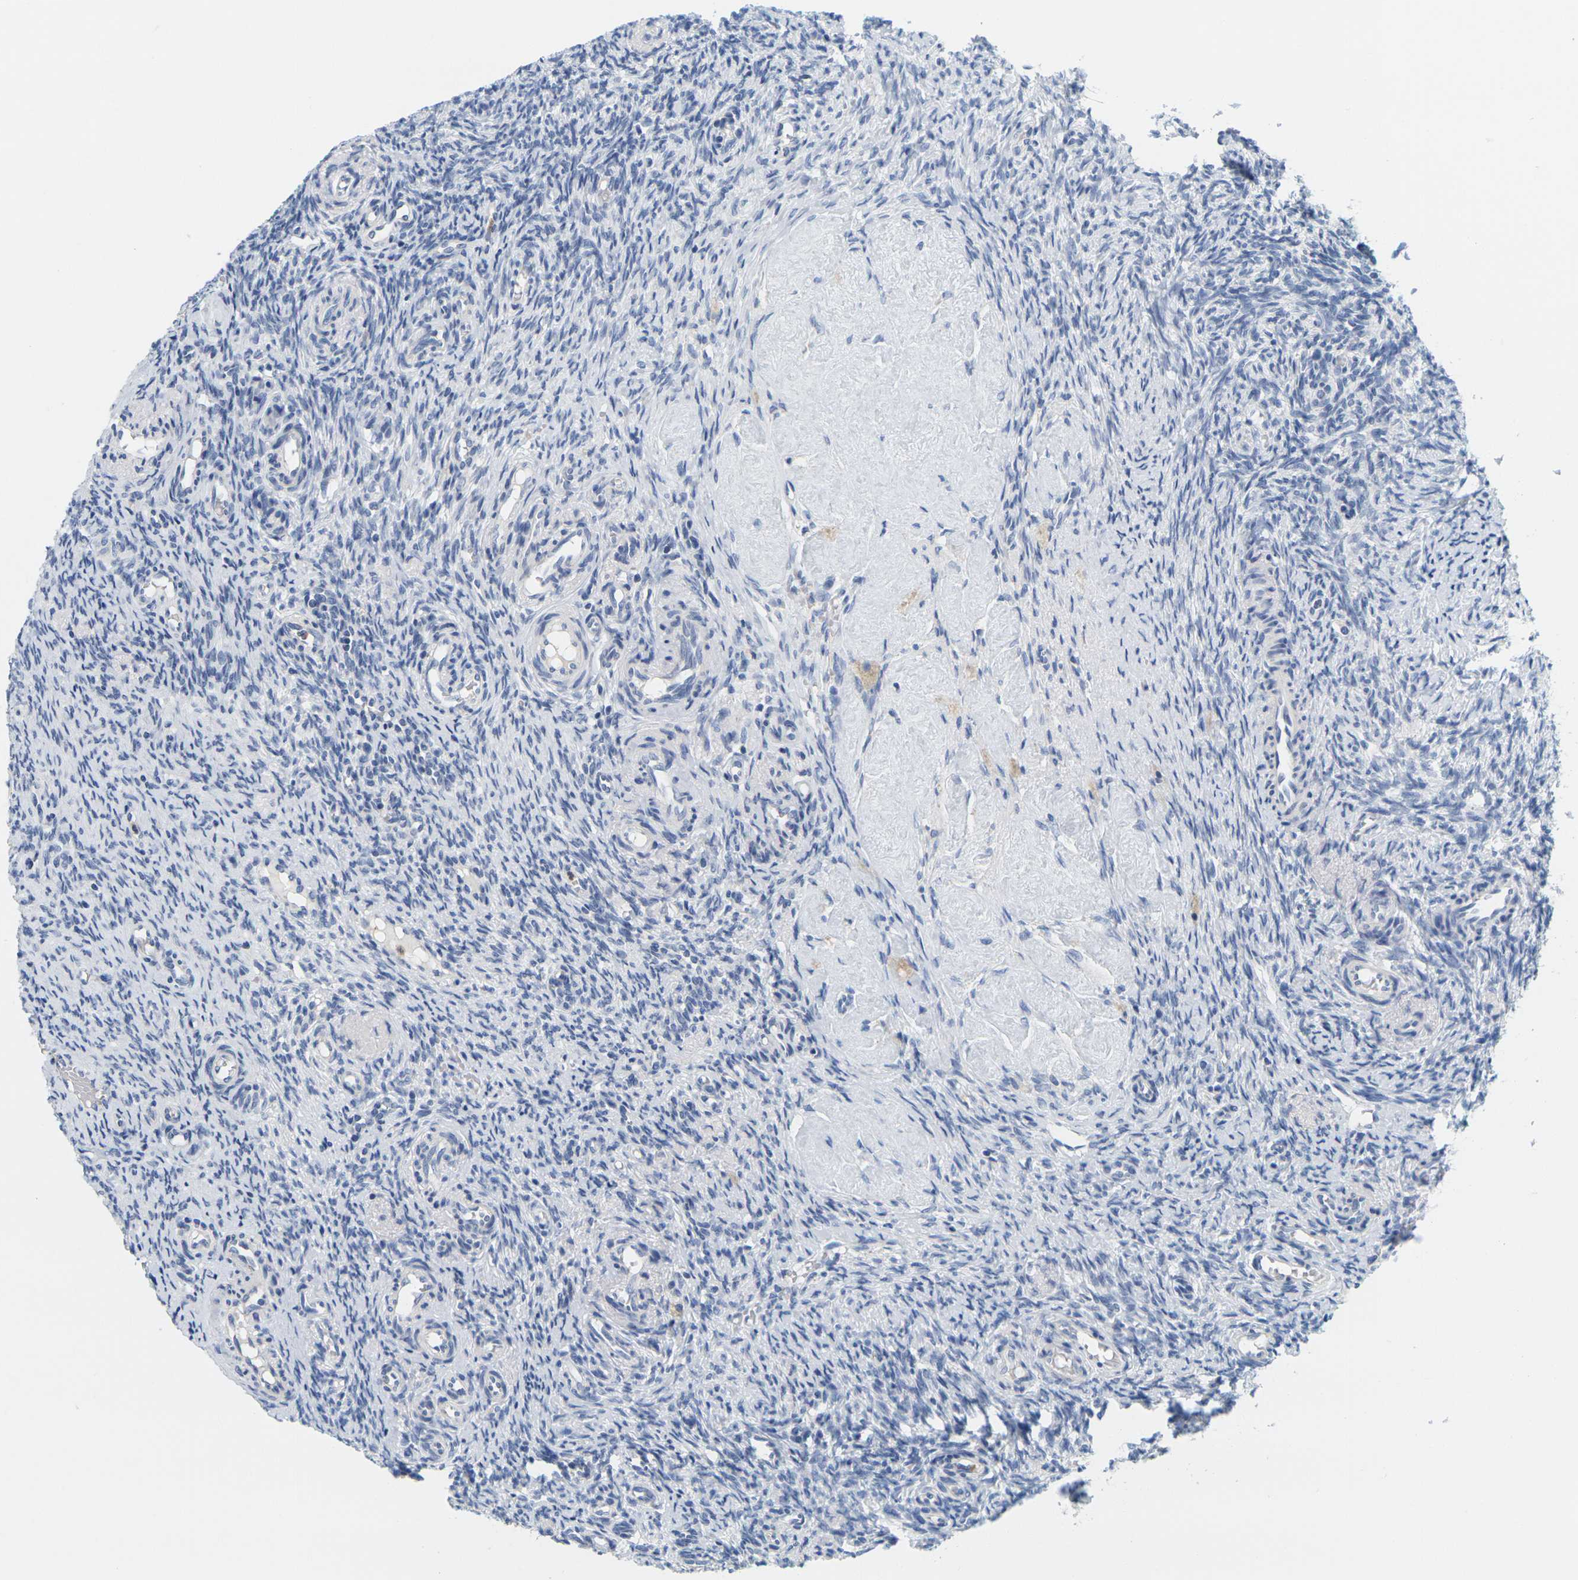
{"staining": {"intensity": "negative", "quantity": "none", "location": "none"}, "tissue": "ovary", "cell_type": "Ovarian stroma cells", "image_type": "normal", "snomed": [{"axis": "morphology", "description": "Normal tissue, NOS"}, {"axis": "topography", "description": "Ovary"}], "caption": "Immunohistochemistry (IHC) of benign human ovary shows no positivity in ovarian stroma cells. The staining is performed using DAB (3,3'-diaminobenzidine) brown chromogen with nuclei counter-stained in using hematoxylin.", "gene": "KLK5", "patient": {"sex": "female", "age": 41}}